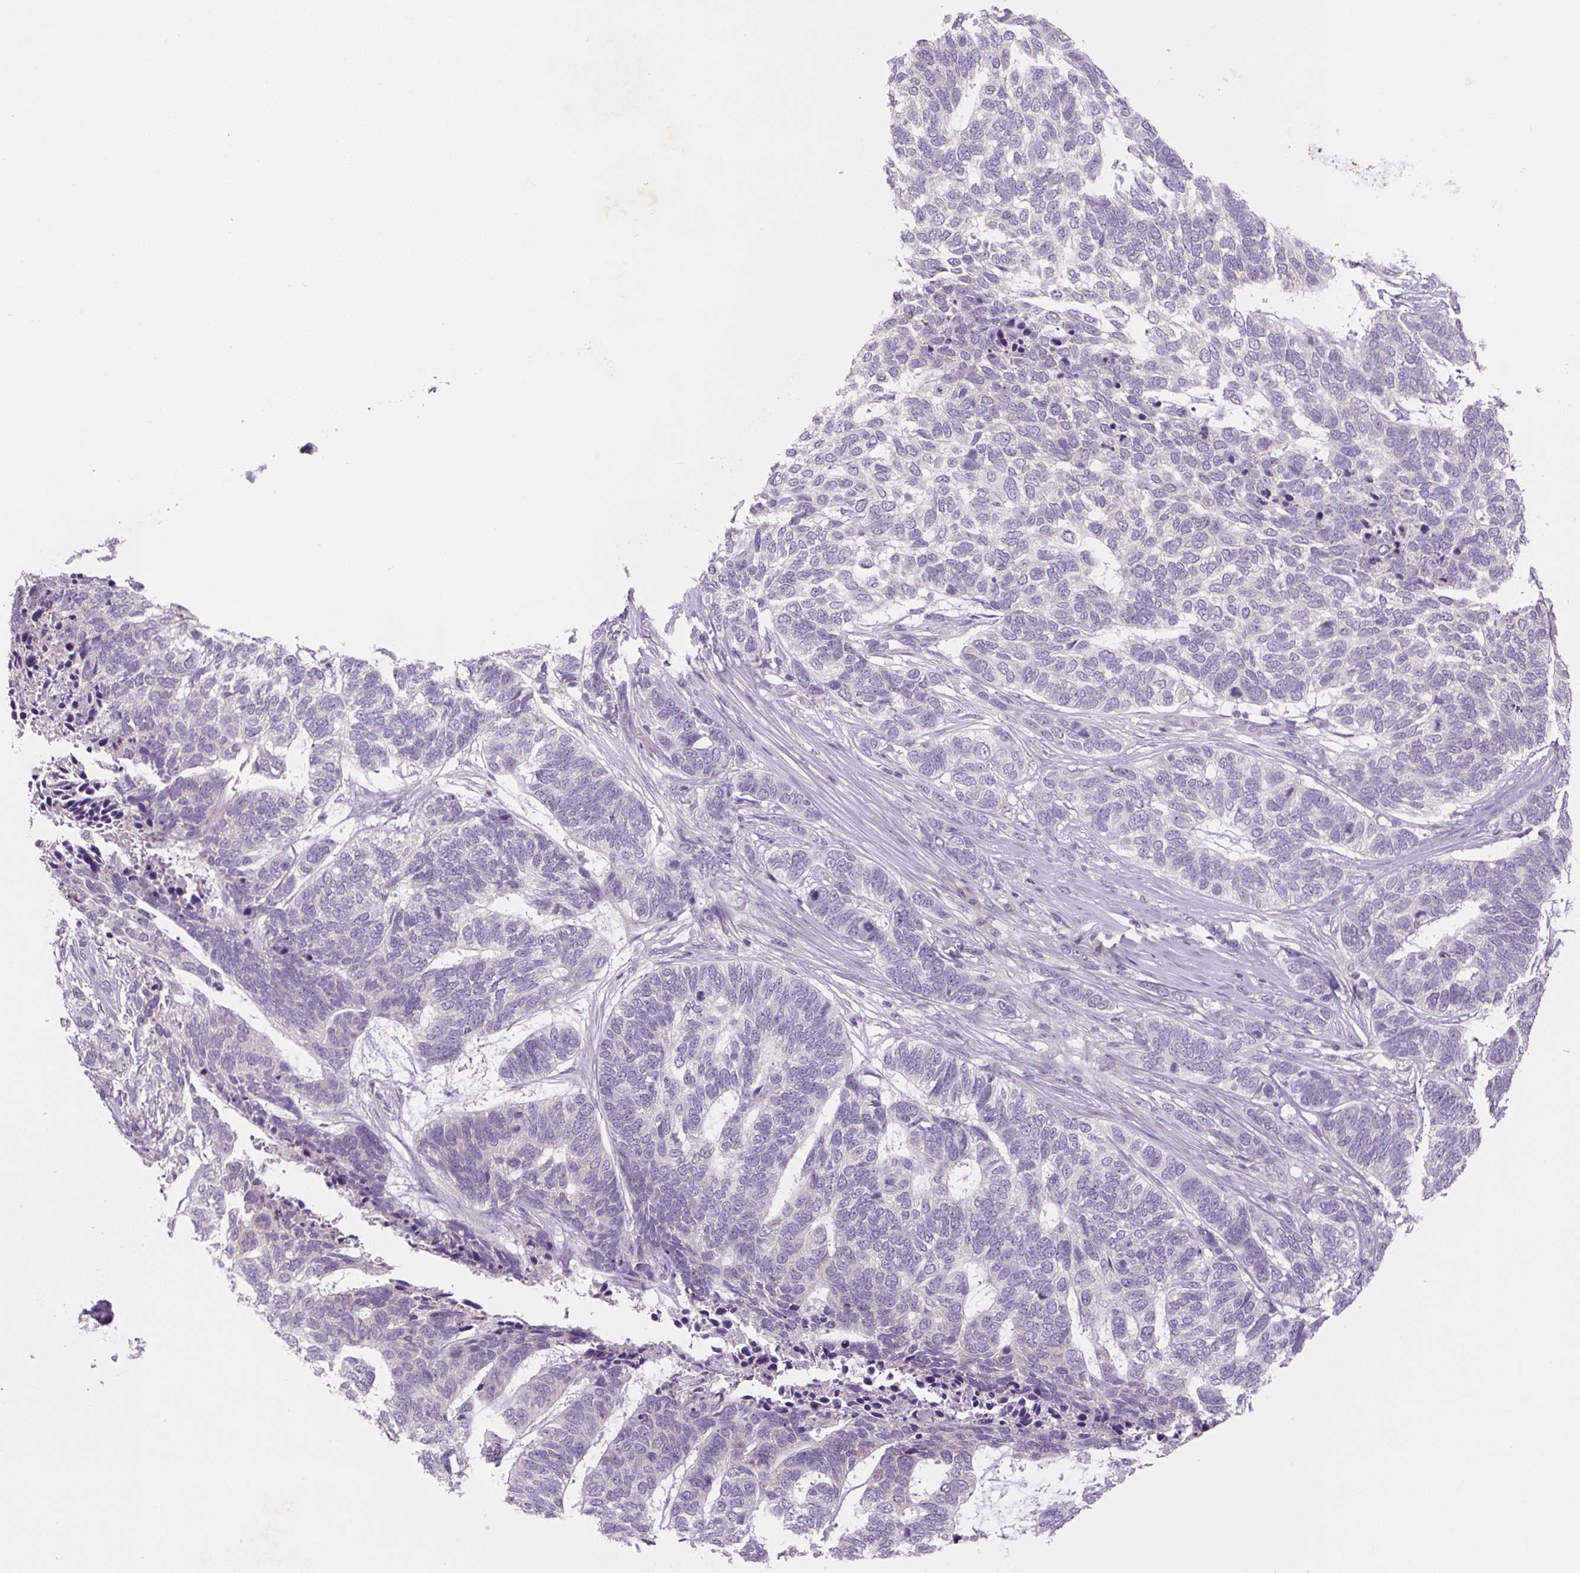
{"staining": {"intensity": "negative", "quantity": "none", "location": "none"}, "tissue": "skin cancer", "cell_type": "Tumor cells", "image_type": "cancer", "snomed": [{"axis": "morphology", "description": "Basal cell carcinoma"}, {"axis": "topography", "description": "Skin"}], "caption": "Tumor cells are negative for protein expression in human skin cancer. (DAB (3,3'-diaminobenzidine) immunohistochemistry, high magnification).", "gene": "TMEM100", "patient": {"sex": "female", "age": 65}}